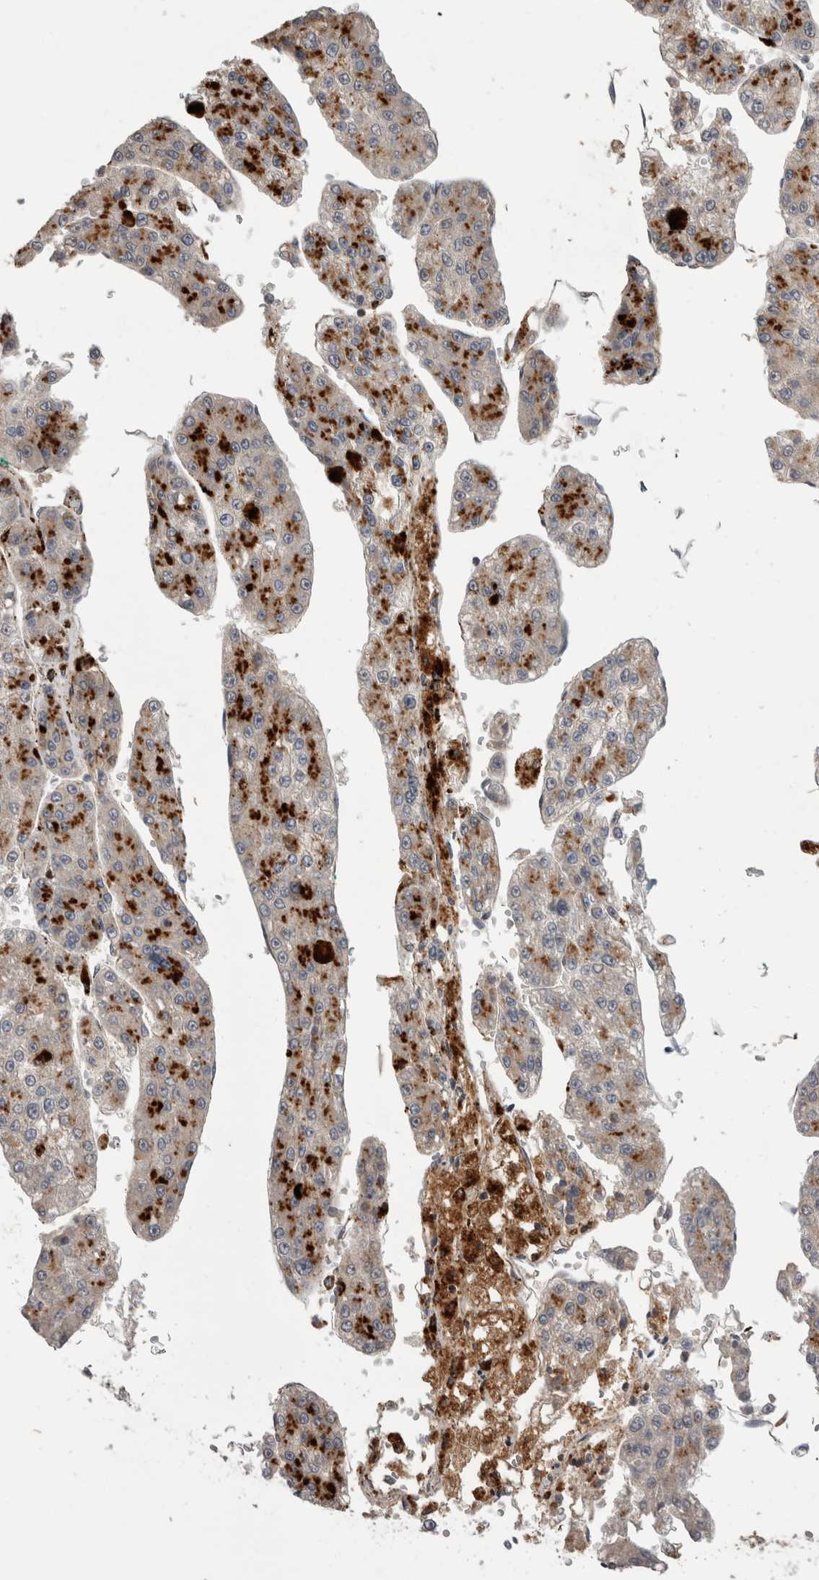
{"staining": {"intensity": "strong", "quantity": "25%-75%", "location": "cytoplasmic/membranous"}, "tissue": "liver cancer", "cell_type": "Tumor cells", "image_type": "cancer", "snomed": [{"axis": "morphology", "description": "Carcinoma, Hepatocellular, NOS"}, {"axis": "topography", "description": "Liver"}], "caption": "Hepatocellular carcinoma (liver) stained with immunohistochemistry (IHC) exhibits strong cytoplasmic/membranous positivity in approximately 25%-75% of tumor cells. (DAB (3,3'-diaminobenzidine) = brown stain, brightfield microscopy at high magnification).", "gene": "CTSZ", "patient": {"sex": "female", "age": 73}}